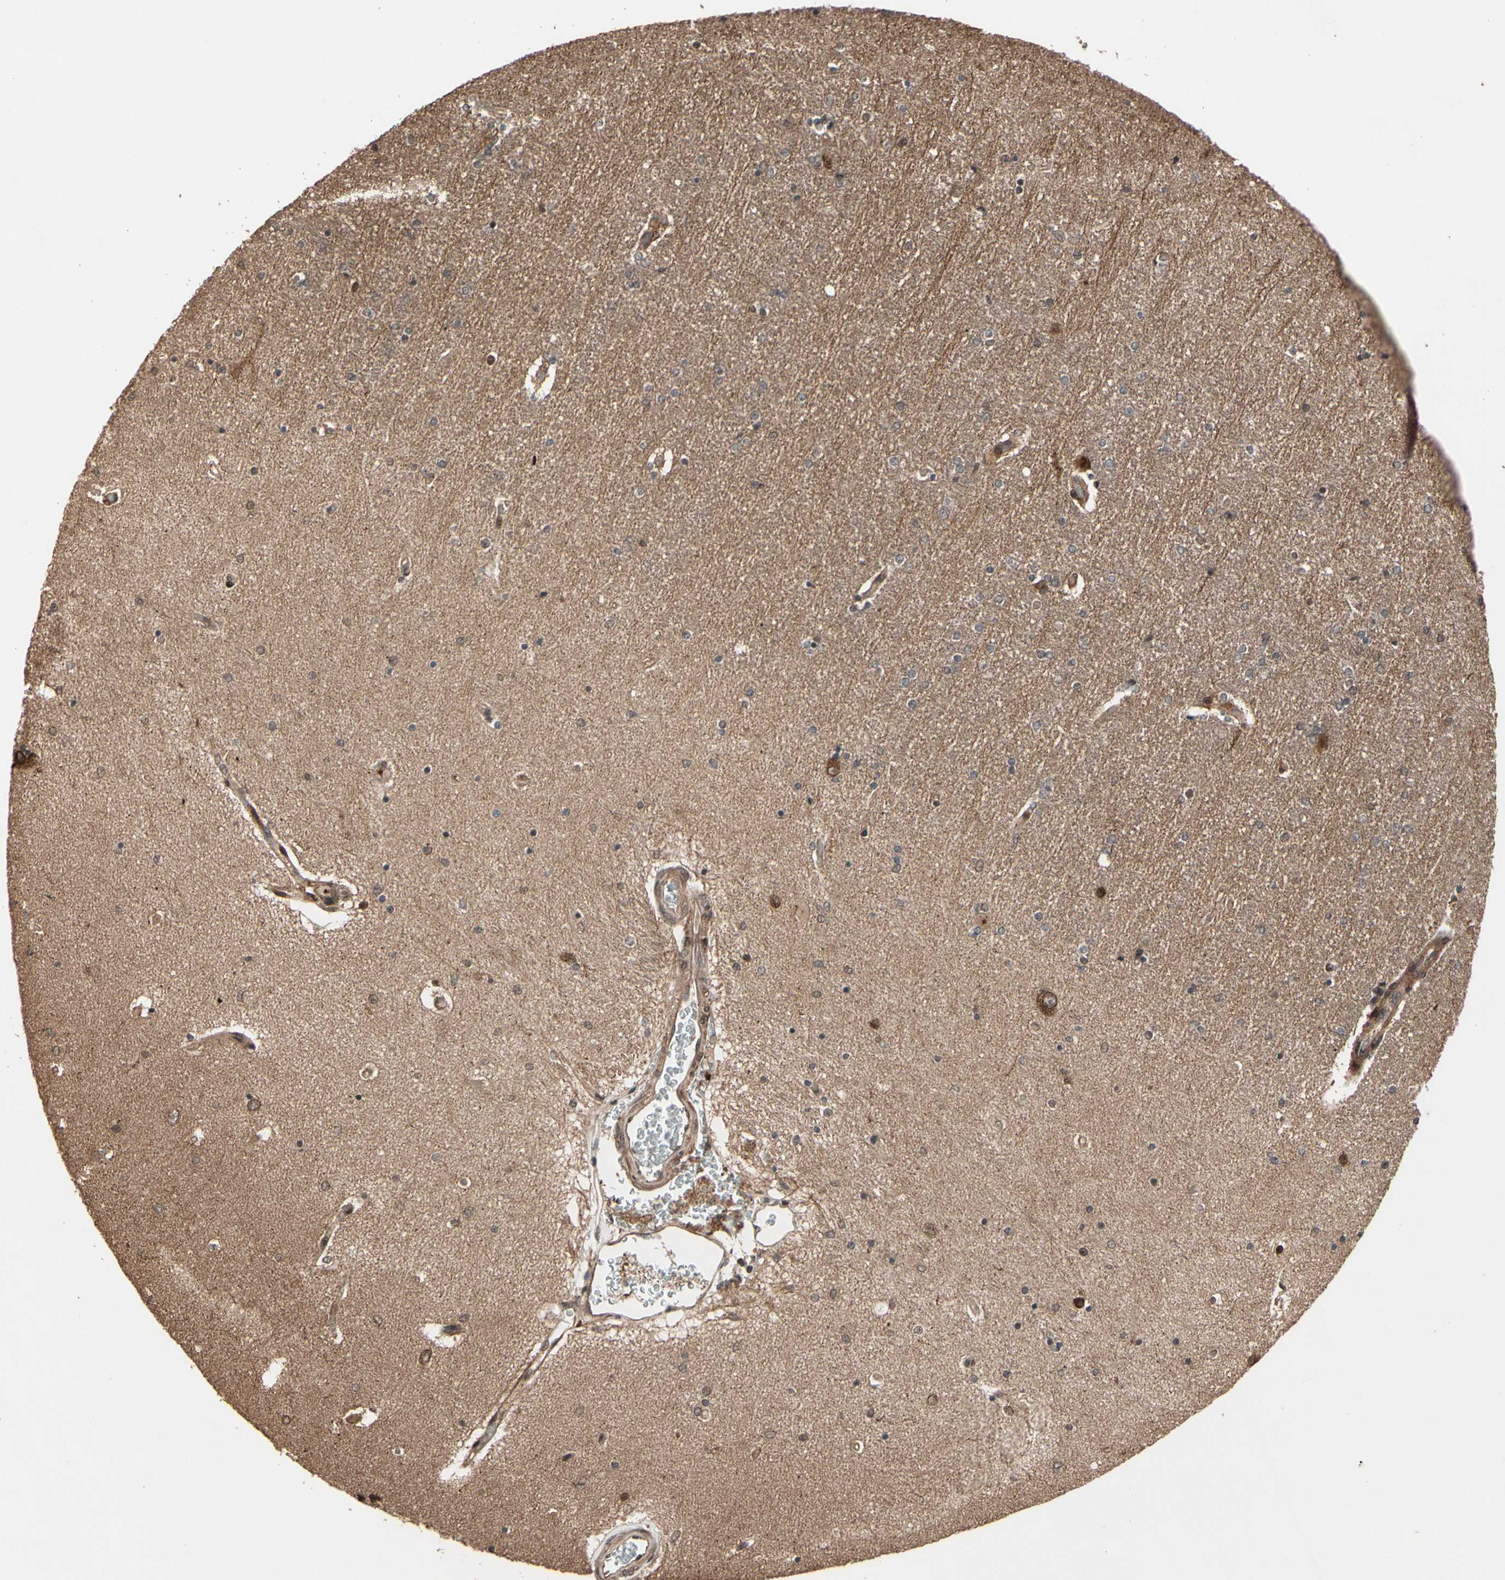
{"staining": {"intensity": "negative", "quantity": "none", "location": "none"}, "tissue": "hippocampus", "cell_type": "Glial cells", "image_type": "normal", "snomed": [{"axis": "morphology", "description": "Normal tissue, NOS"}, {"axis": "topography", "description": "Hippocampus"}], "caption": "The micrograph demonstrates no staining of glial cells in benign hippocampus.", "gene": "CSF1R", "patient": {"sex": "female", "age": 54}}